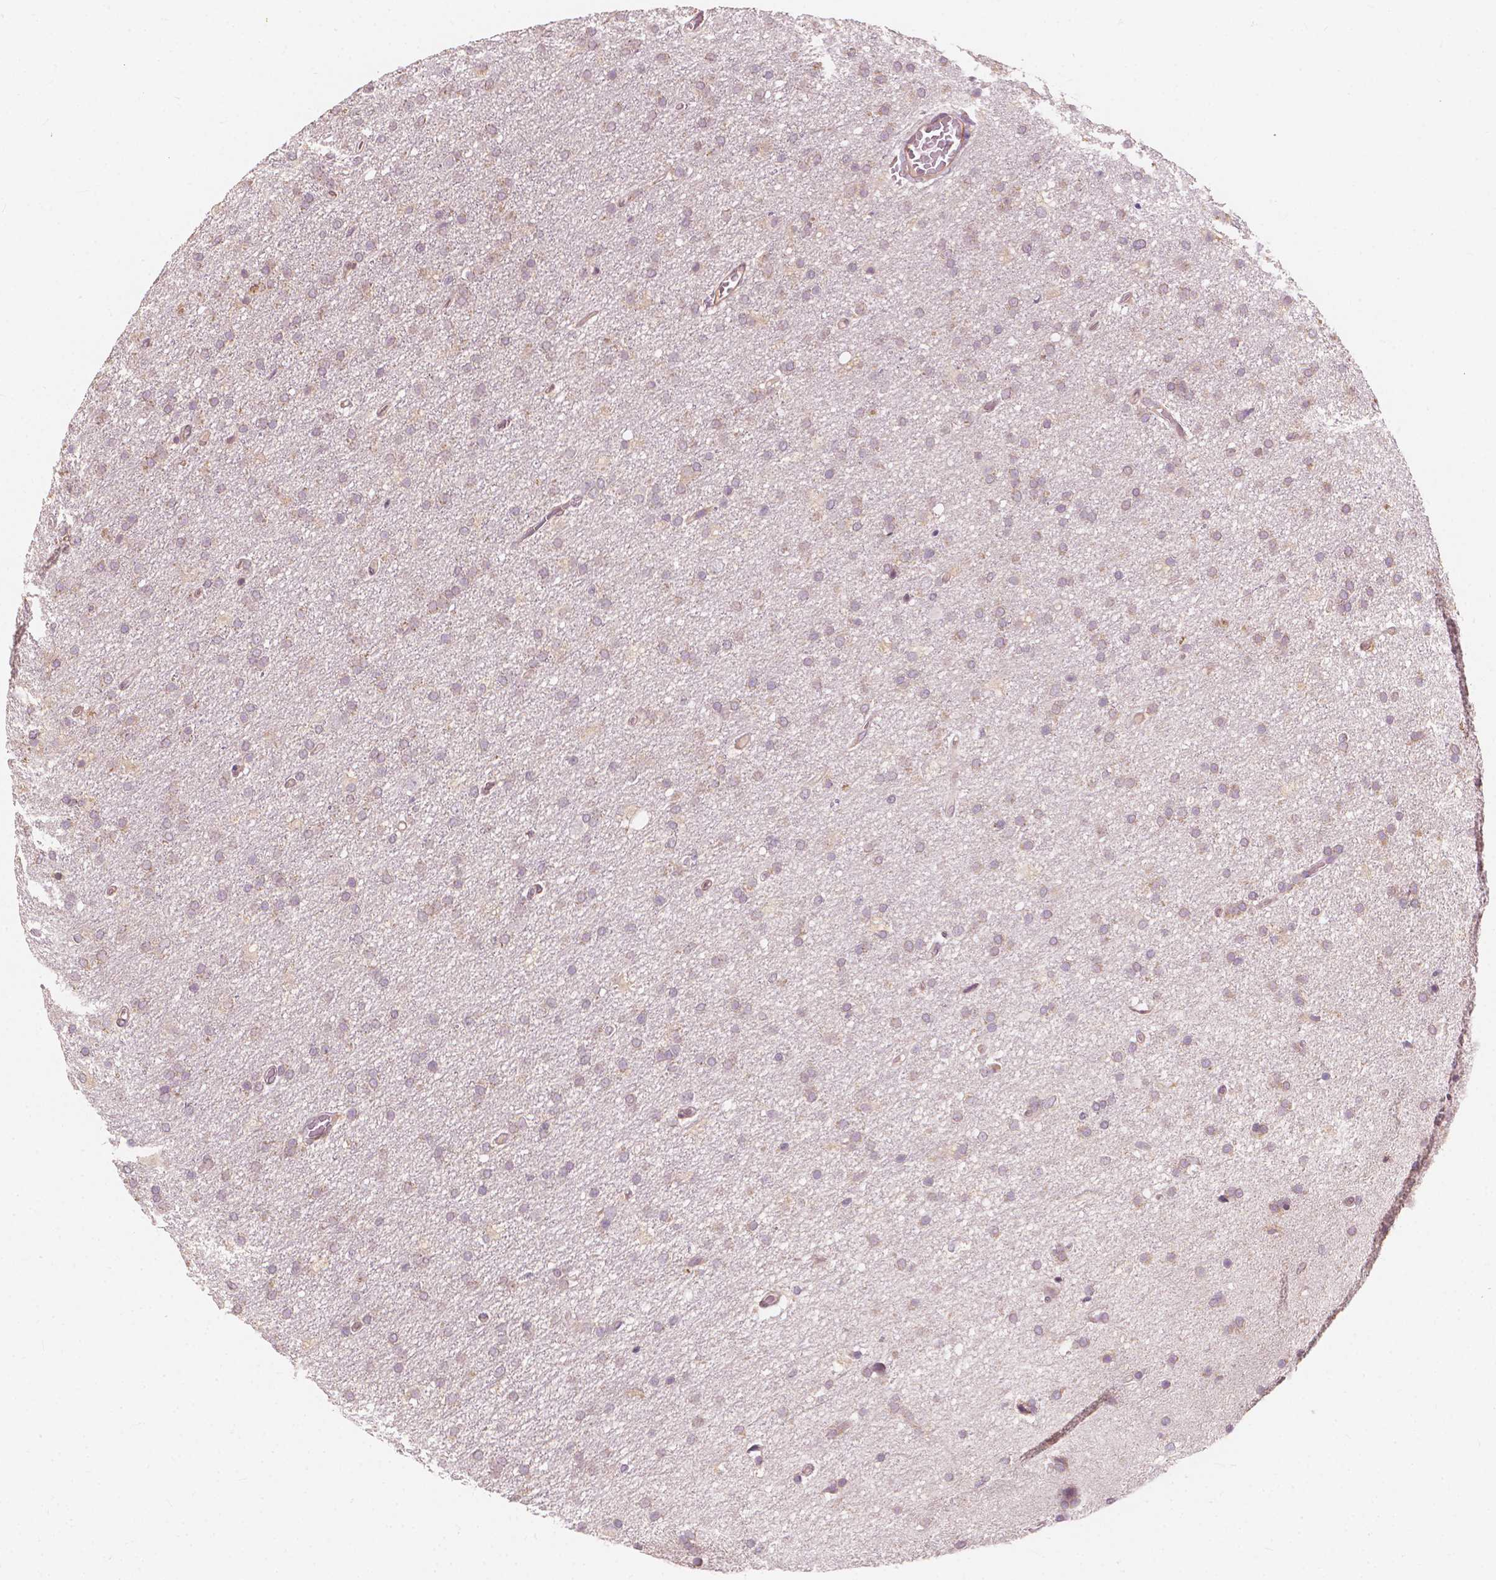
{"staining": {"intensity": "weak", "quantity": "<25%", "location": "cytoplasmic/membranous"}, "tissue": "glioma", "cell_type": "Tumor cells", "image_type": "cancer", "snomed": [{"axis": "morphology", "description": "Glioma, malignant, High grade"}, {"axis": "topography", "description": "Cerebral cortex"}], "caption": "Immunohistochemical staining of human glioma exhibits no significant positivity in tumor cells.", "gene": "G3BP1", "patient": {"sex": "male", "age": 70}}